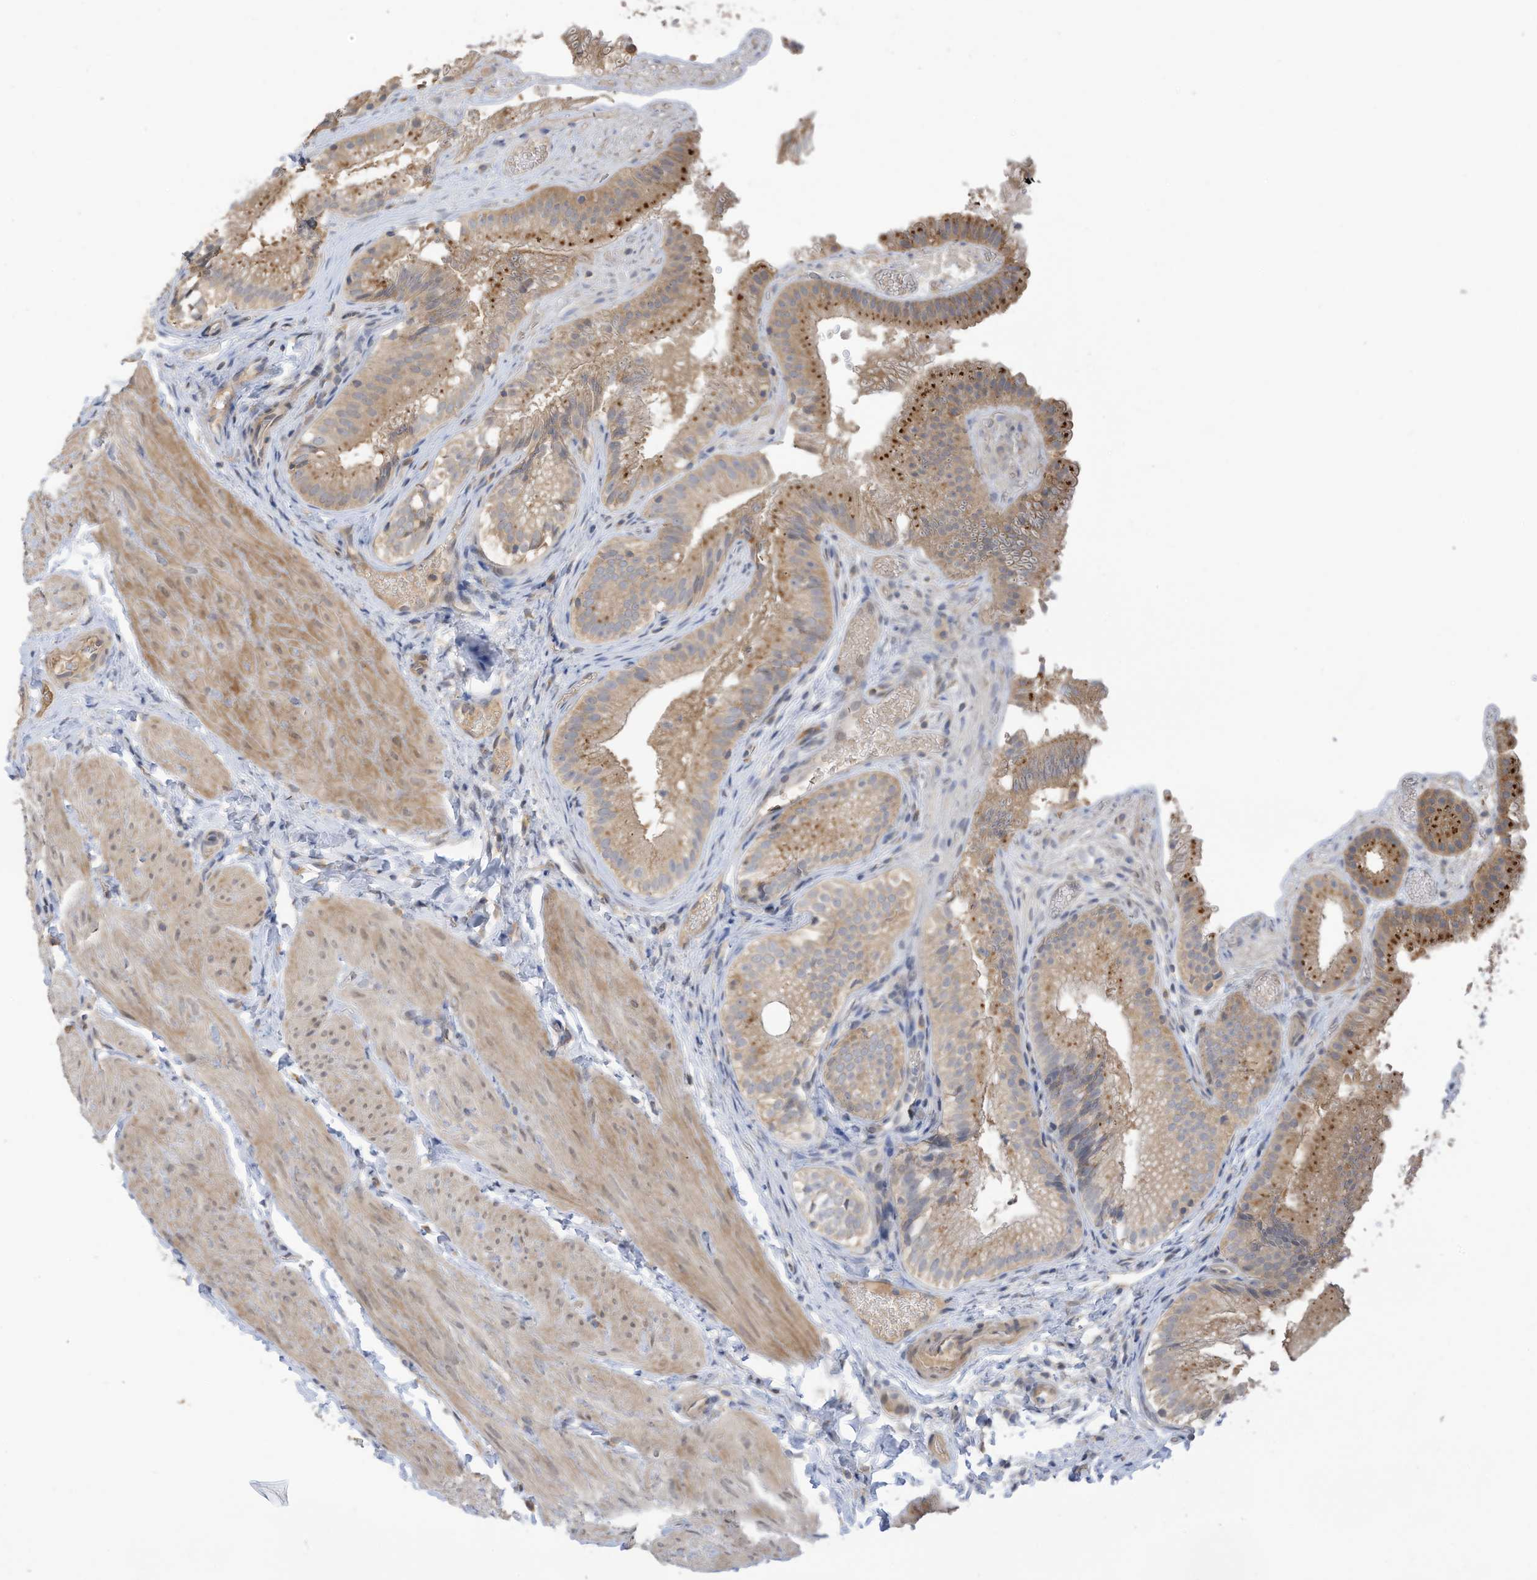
{"staining": {"intensity": "moderate", "quantity": ">75%", "location": "cytoplasmic/membranous"}, "tissue": "gallbladder", "cell_type": "Glandular cells", "image_type": "normal", "snomed": [{"axis": "morphology", "description": "Normal tissue, NOS"}, {"axis": "topography", "description": "Gallbladder"}], "caption": "High-power microscopy captured an IHC photomicrograph of normal gallbladder, revealing moderate cytoplasmic/membranous expression in approximately >75% of glandular cells.", "gene": "REC8", "patient": {"sex": "female", "age": 30}}